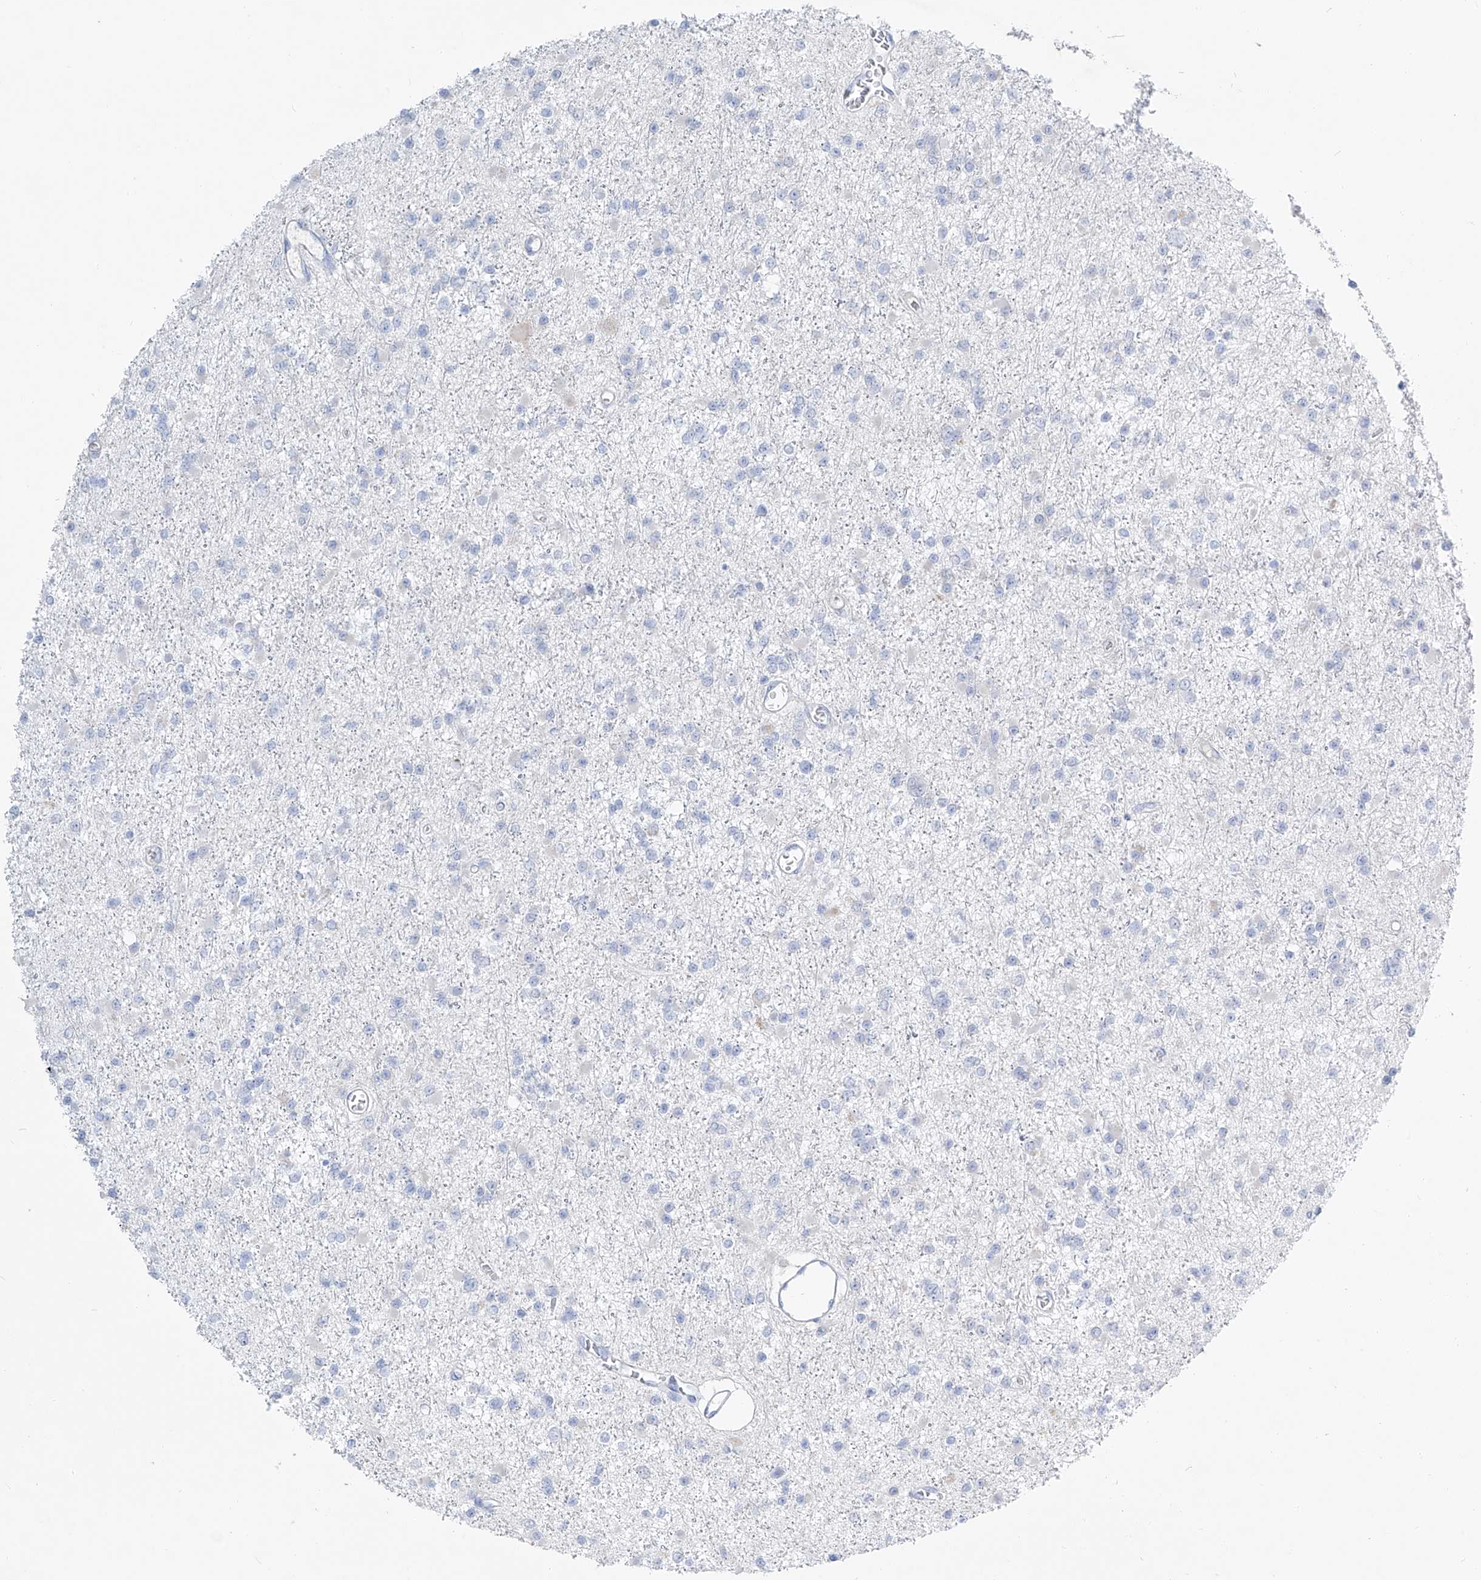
{"staining": {"intensity": "negative", "quantity": "none", "location": "none"}, "tissue": "glioma", "cell_type": "Tumor cells", "image_type": "cancer", "snomed": [{"axis": "morphology", "description": "Glioma, malignant, Low grade"}, {"axis": "topography", "description": "Brain"}], "caption": "Immunohistochemistry (IHC) photomicrograph of human malignant glioma (low-grade) stained for a protein (brown), which demonstrates no positivity in tumor cells.", "gene": "FRS3", "patient": {"sex": "female", "age": 22}}